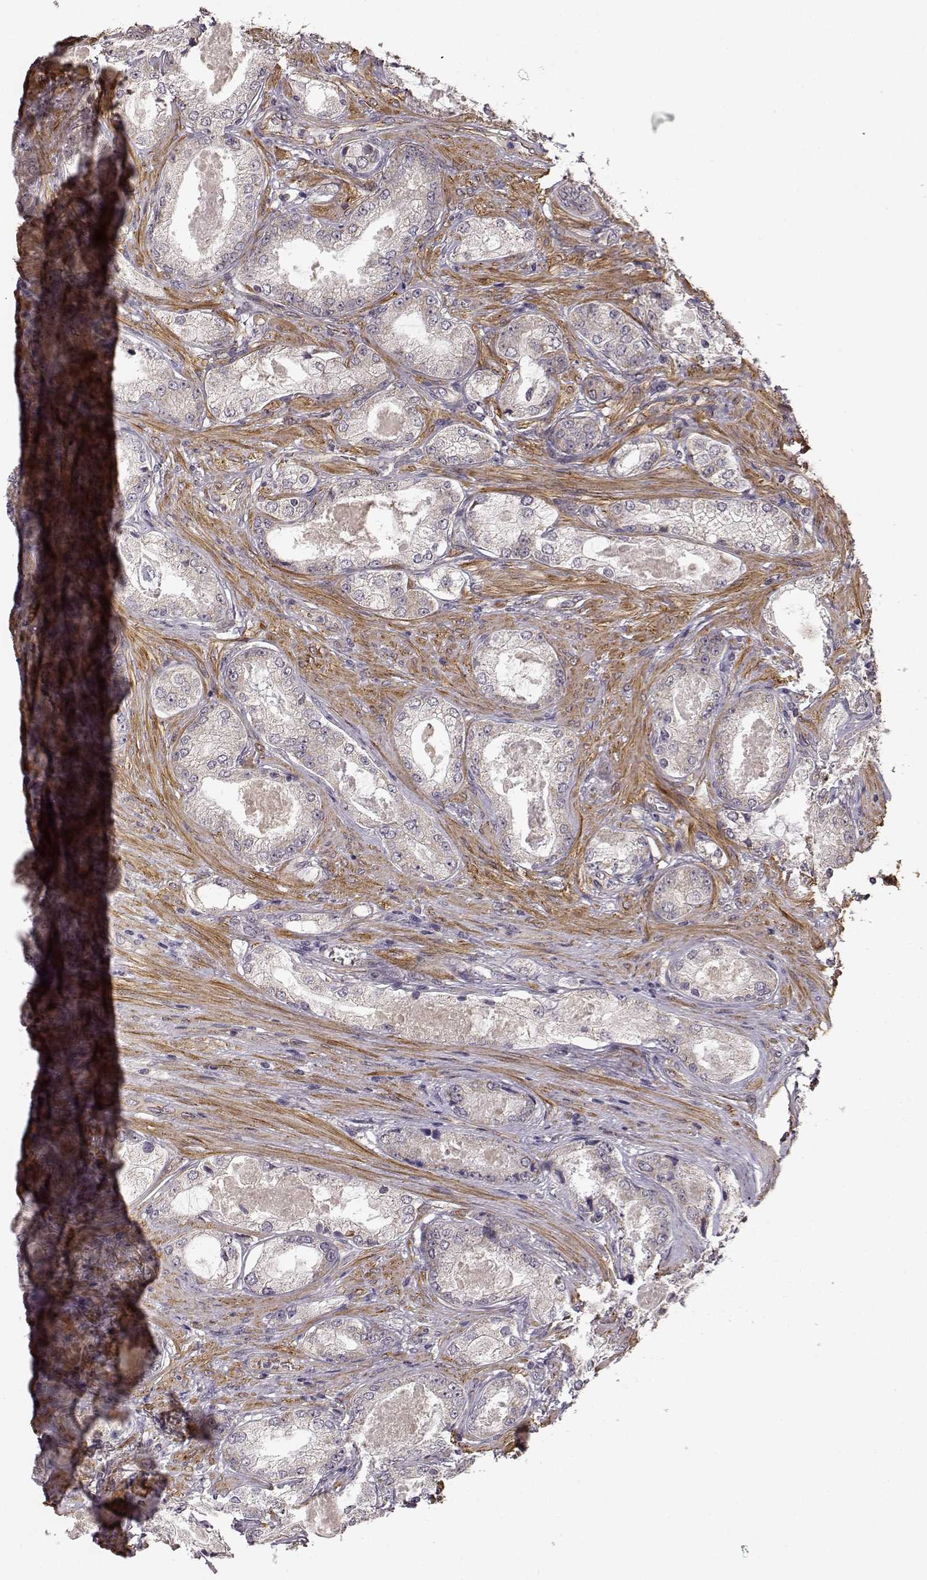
{"staining": {"intensity": "negative", "quantity": "none", "location": "none"}, "tissue": "prostate cancer", "cell_type": "Tumor cells", "image_type": "cancer", "snomed": [{"axis": "morphology", "description": "Adenocarcinoma, Low grade"}, {"axis": "topography", "description": "Prostate"}], "caption": "This is an immunohistochemistry micrograph of adenocarcinoma (low-grade) (prostate). There is no staining in tumor cells.", "gene": "BACH2", "patient": {"sex": "male", "age": 68}}